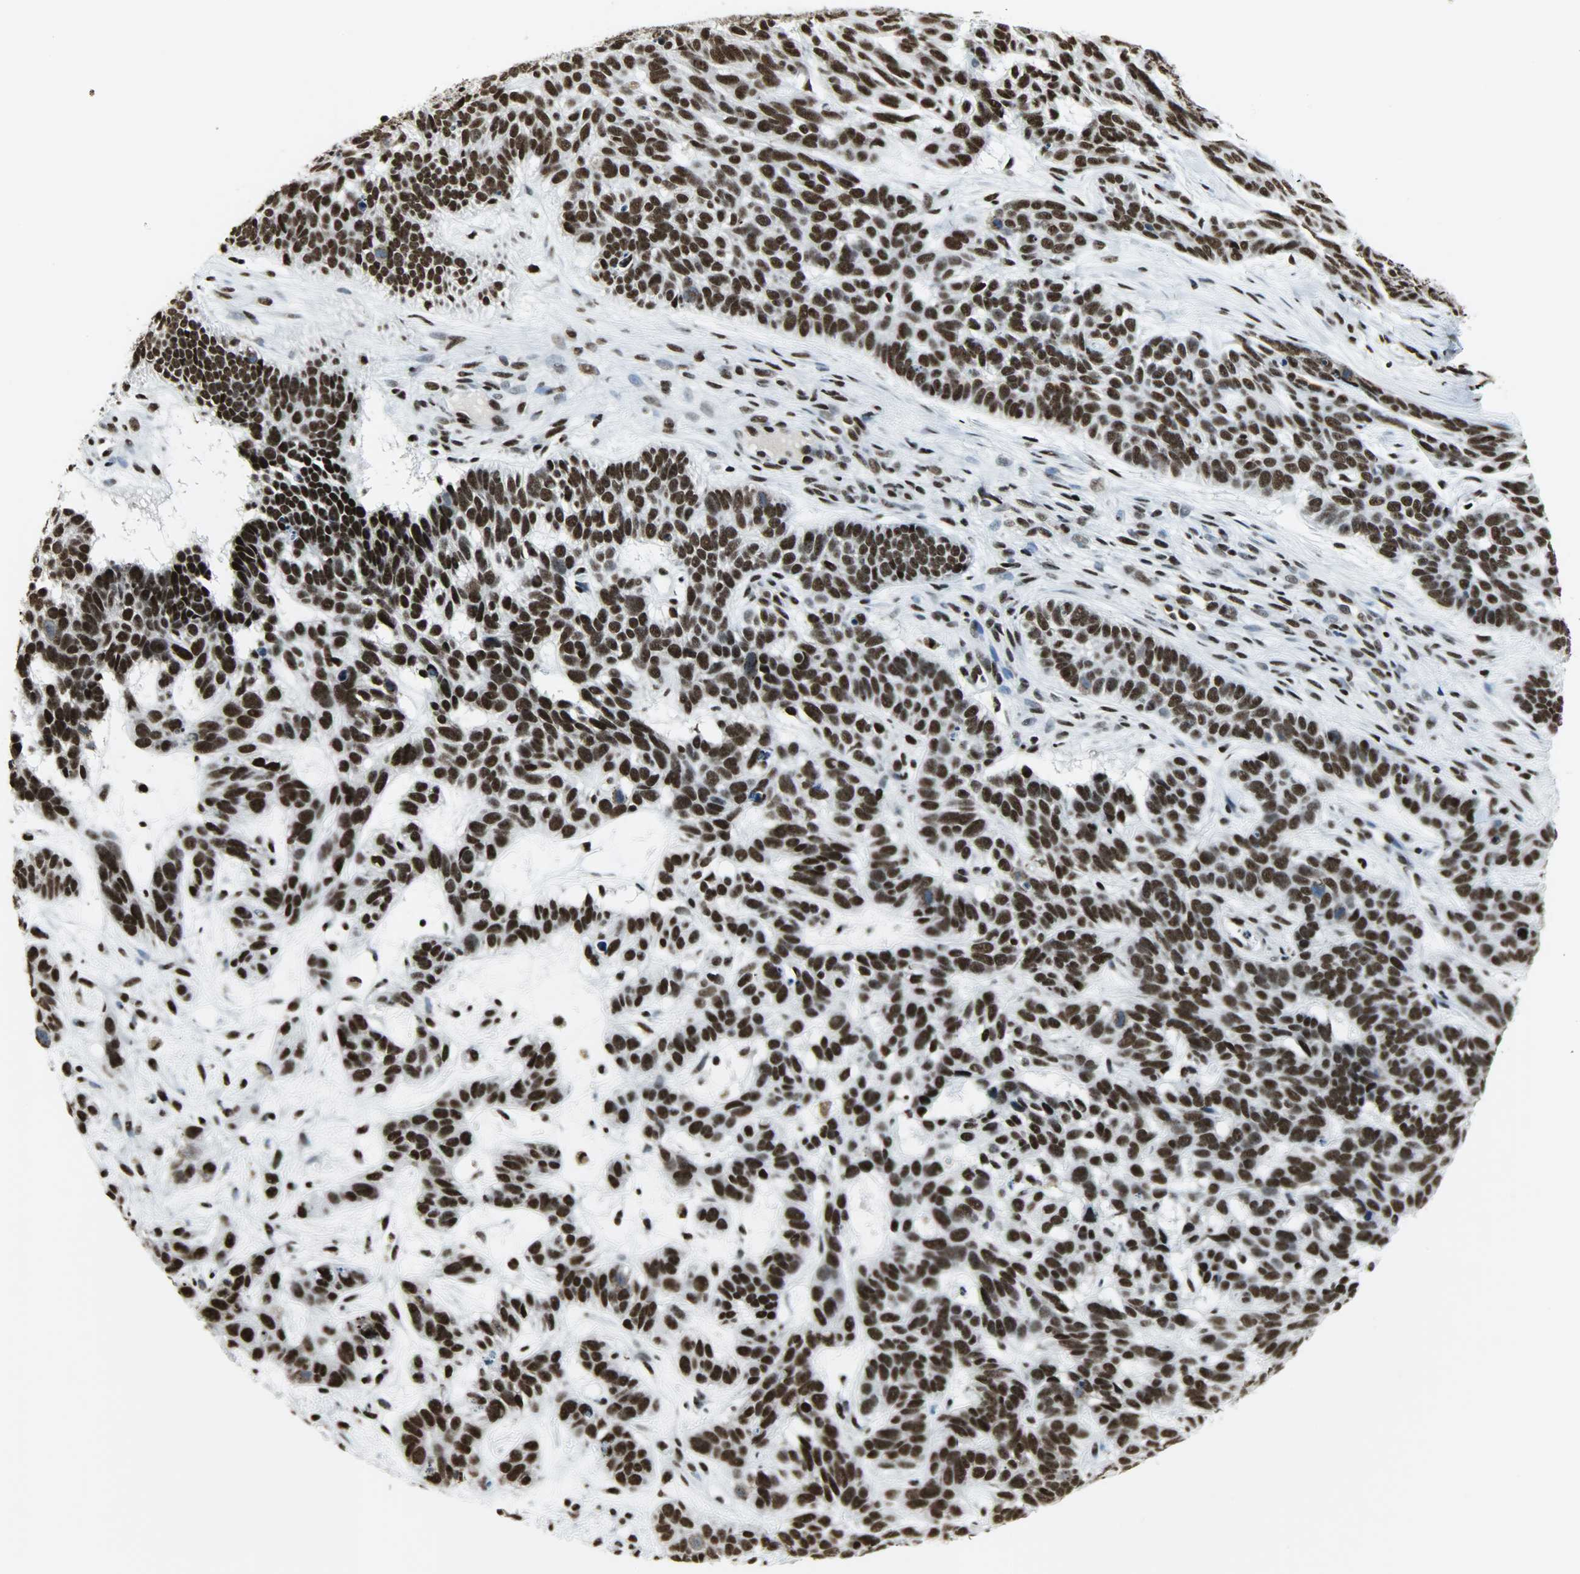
{"staining": {"intensity": "strong", "quantity": ">75%", "location": "nuclear"}, "tissue": "skin cancer", "cell_type": "Tumor cells", "image_type": "cancer", "snomed": [{"axis": "morphology", "description": "Basal cell carcinoma"}, {"axis": "topography", "description": "Skin"}], "caption": "Strong nuclear staining for a protein is present in approximately >75% of tumor cells of skin cancer (basal cell carcinoma) using immunohistochemistry (IHC).", "gene": "SNRPA", "patient": {"sex": "male", "age": 87}}